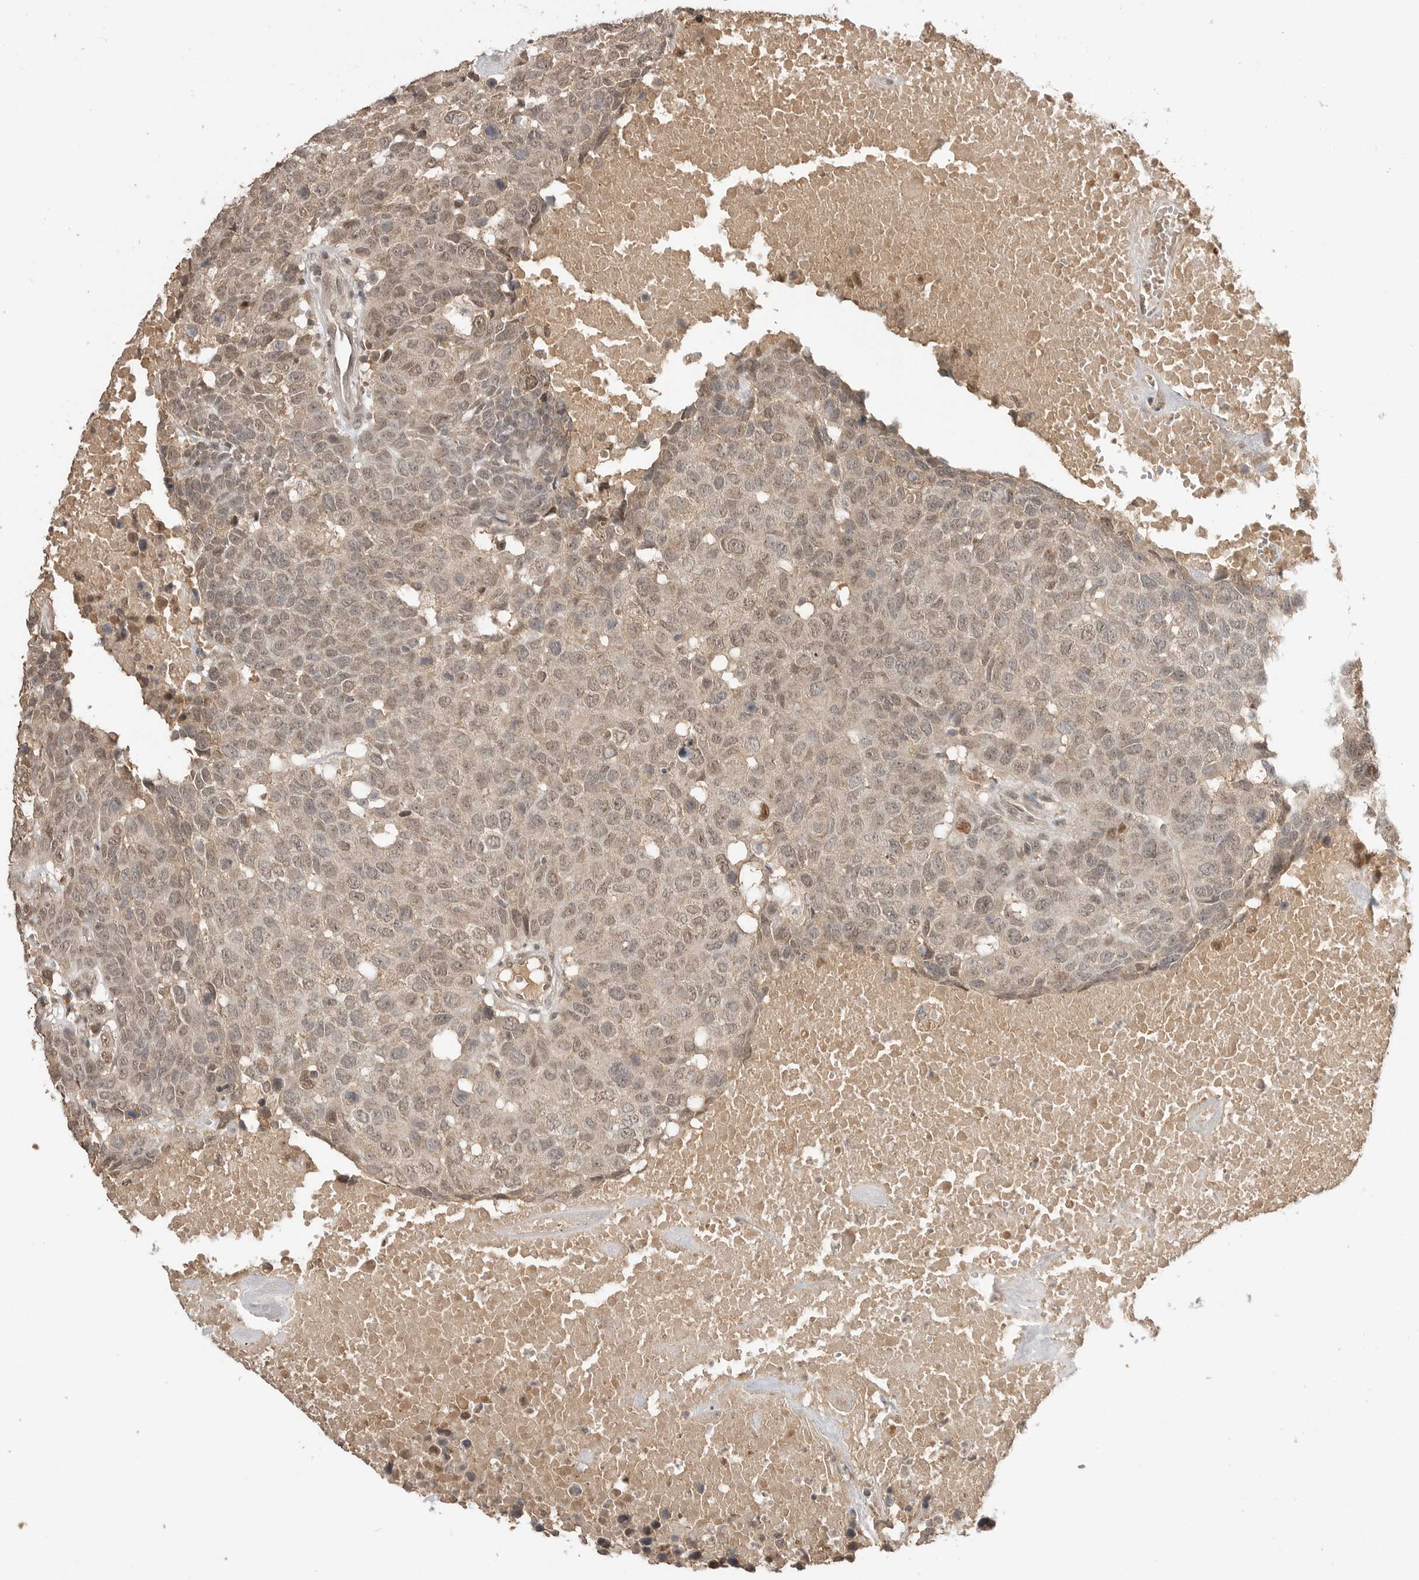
{"staining": {"intensity": "weak", "quantity": ">75%", "location": "cytoplasmic/membranous,nuclear"}, "tissue": "head and neck cancer", "cell_type": "Tumor cells", "image_type": "cancer", "snomed": [{"axis": "morphology", "description": "Squamous cell carcinoma, NOS"}, {"axis": "topography", "description": "Head-Neck"}], "caption": "IHC of human squamous cell carcinoma (head and neck) displays low levels of weak cytoplasmic/membranous and nuclear expression in about >75% of tumor cells.", "gene": "ASPSCR1", "patient": {"sex": "male", "age": 66}}